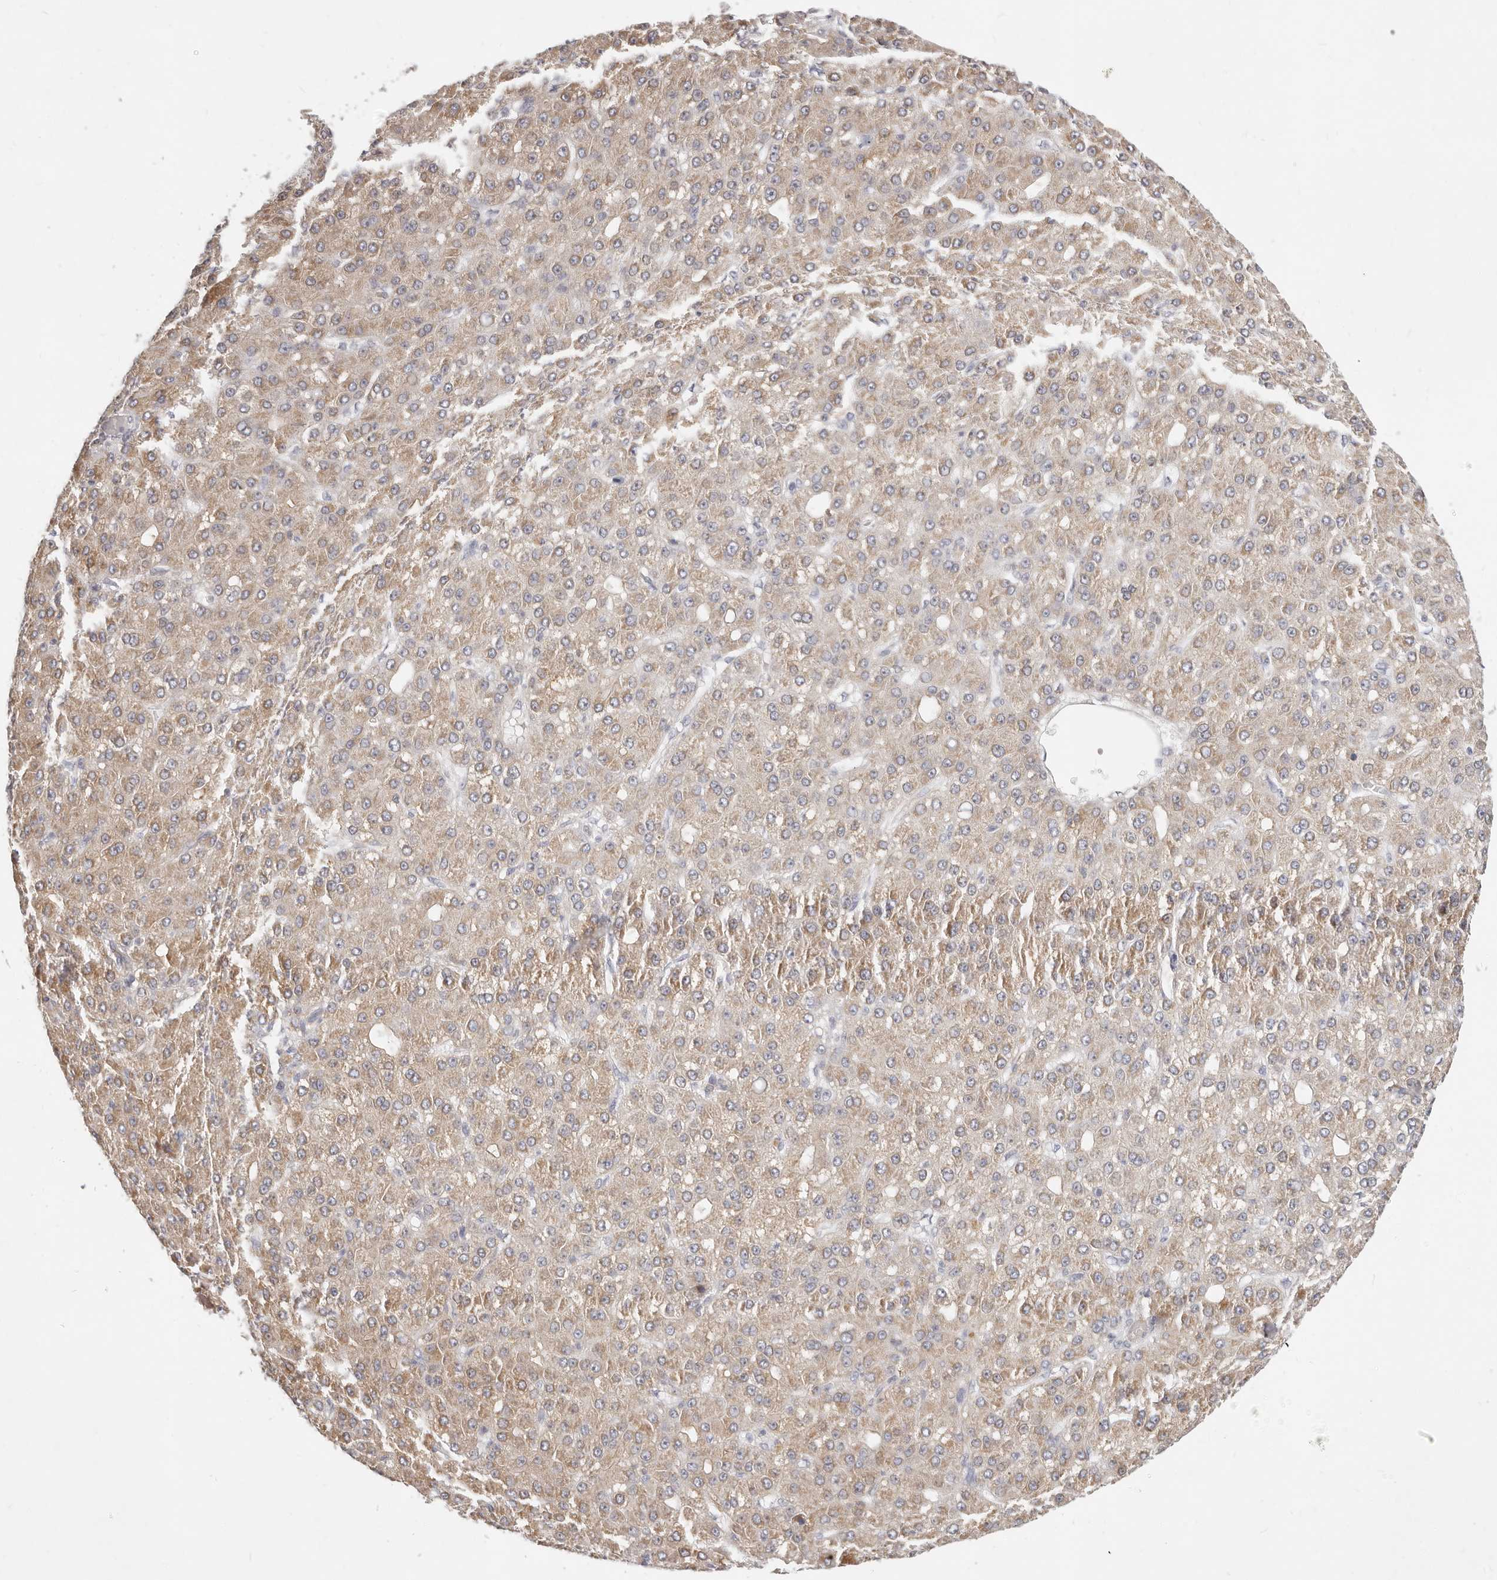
{"staining": {"intensity": "weak", "quantity": ">75%", "location": "cytoplasmic/membranous"}, "tissue": "liver cancer", "cell_type": "Tumor cells", "image_type": "cancer", "snomed": [{"axis": "morphology", "description": "Carcinoma, Hepatocellular, NOS"}, {"axis": "topography", "description": "Liver"}], "caption": "Immunohistochemical staining of liver cancer (hepatocellular carcinoma) demonstrates low levels of weak cytoplasmic/membranous protein expression in approximately >75% of tumor cells. Nuclei are stained in blue.", "gene": "TFB2M", "patient": {"sex": "male", "age": 67}}